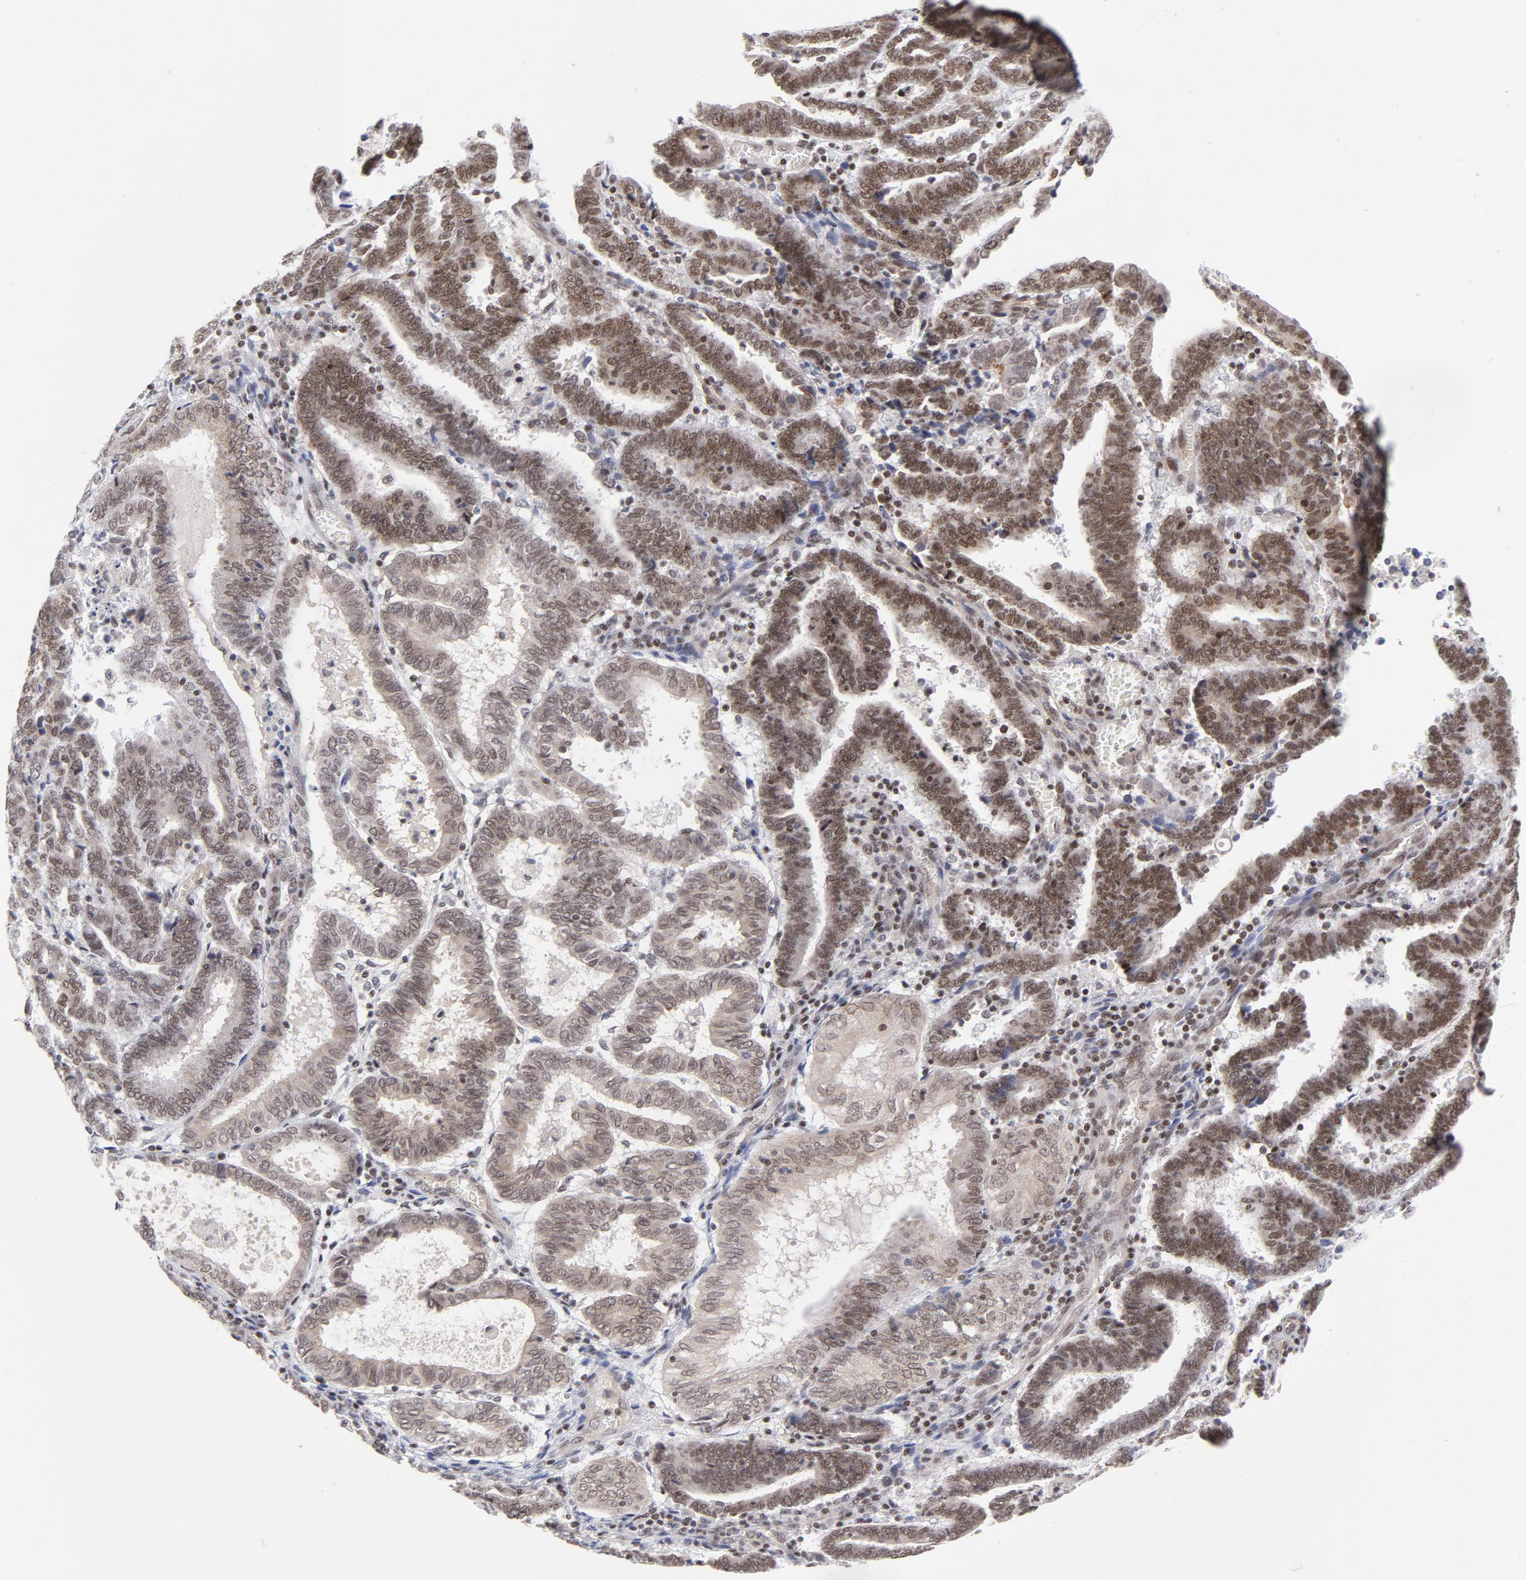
{"staining": {"intensity": "strong", "quantity": ">75%", "location": "nuclear"}, "tissue": "endometrial cancer", "cell_type": "Tumor cells", "image_type": "cancer", "snomed": [{"axis": "morphology", "description": "Adenocarcinoma, NOS"}, {"axis": "topography", "description": "Uterus"}], "caption": "Protein staining reveals strong nuclear staining in about >75% of tumor cells in endometrial cancer.", "gene": "CTCF", "patient": {"sex": "female", "age": 83}}